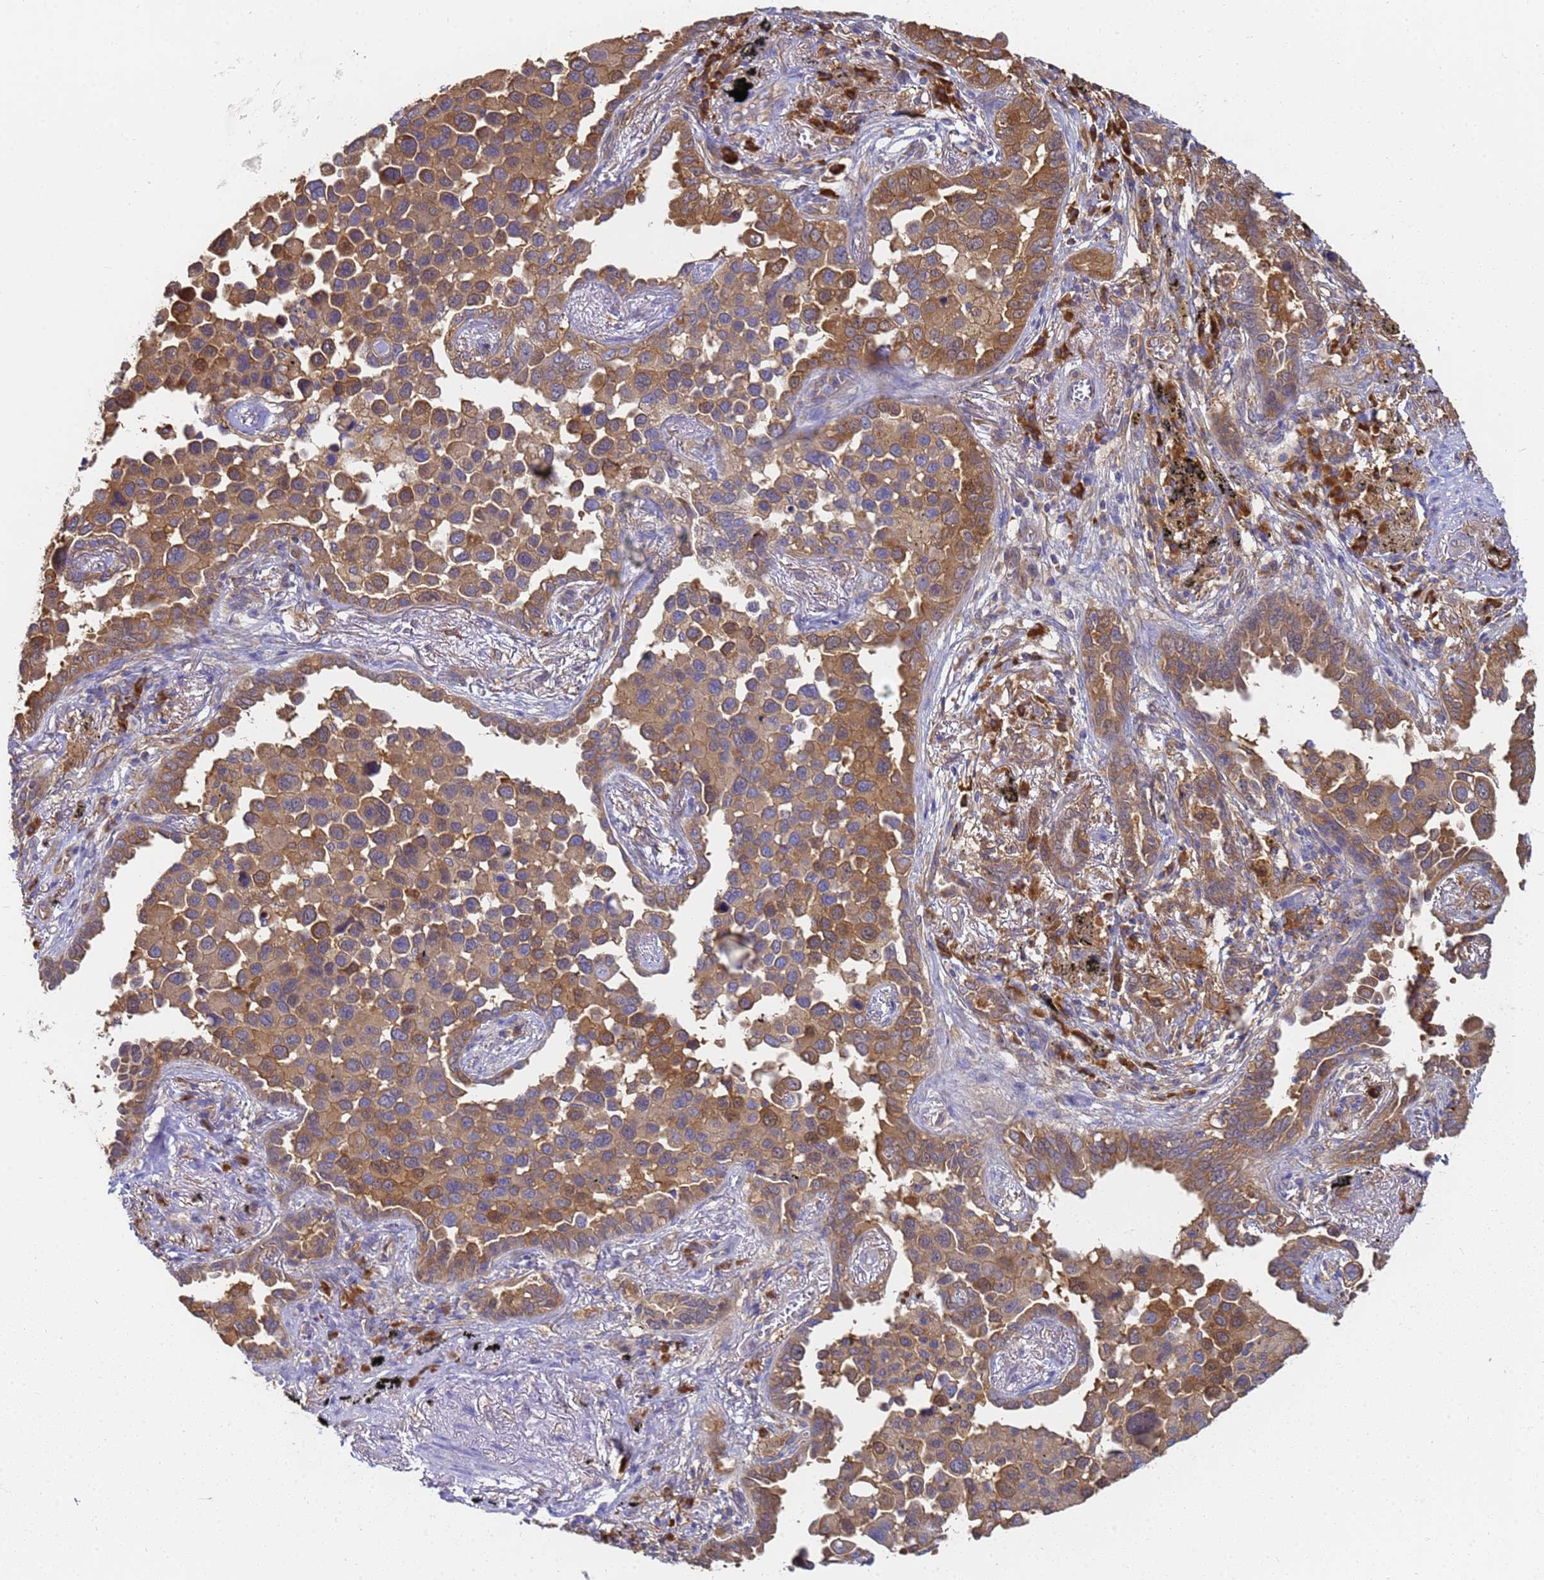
{"staining": {"intensity": "moderate", "quantity": ">75%", "location": "cytoplasmic/membranous"}, "tissue": "lung cancer", "cell_type": "Tumor cells", "image_type": "cancer", "snomed": [{"axis": "morphology", "description": "Adenocarcinoma, NOS"}, {"axis": "topography", "description": "Lung"}], "caption": "The micrograph shows staining of lung cancer, revealing moderate cytoplasmic/membranous protein positivity (brown color) within tumor cells.", "gene": "NME1-NME2", "patient": {"sex": "male", "age": 67}}